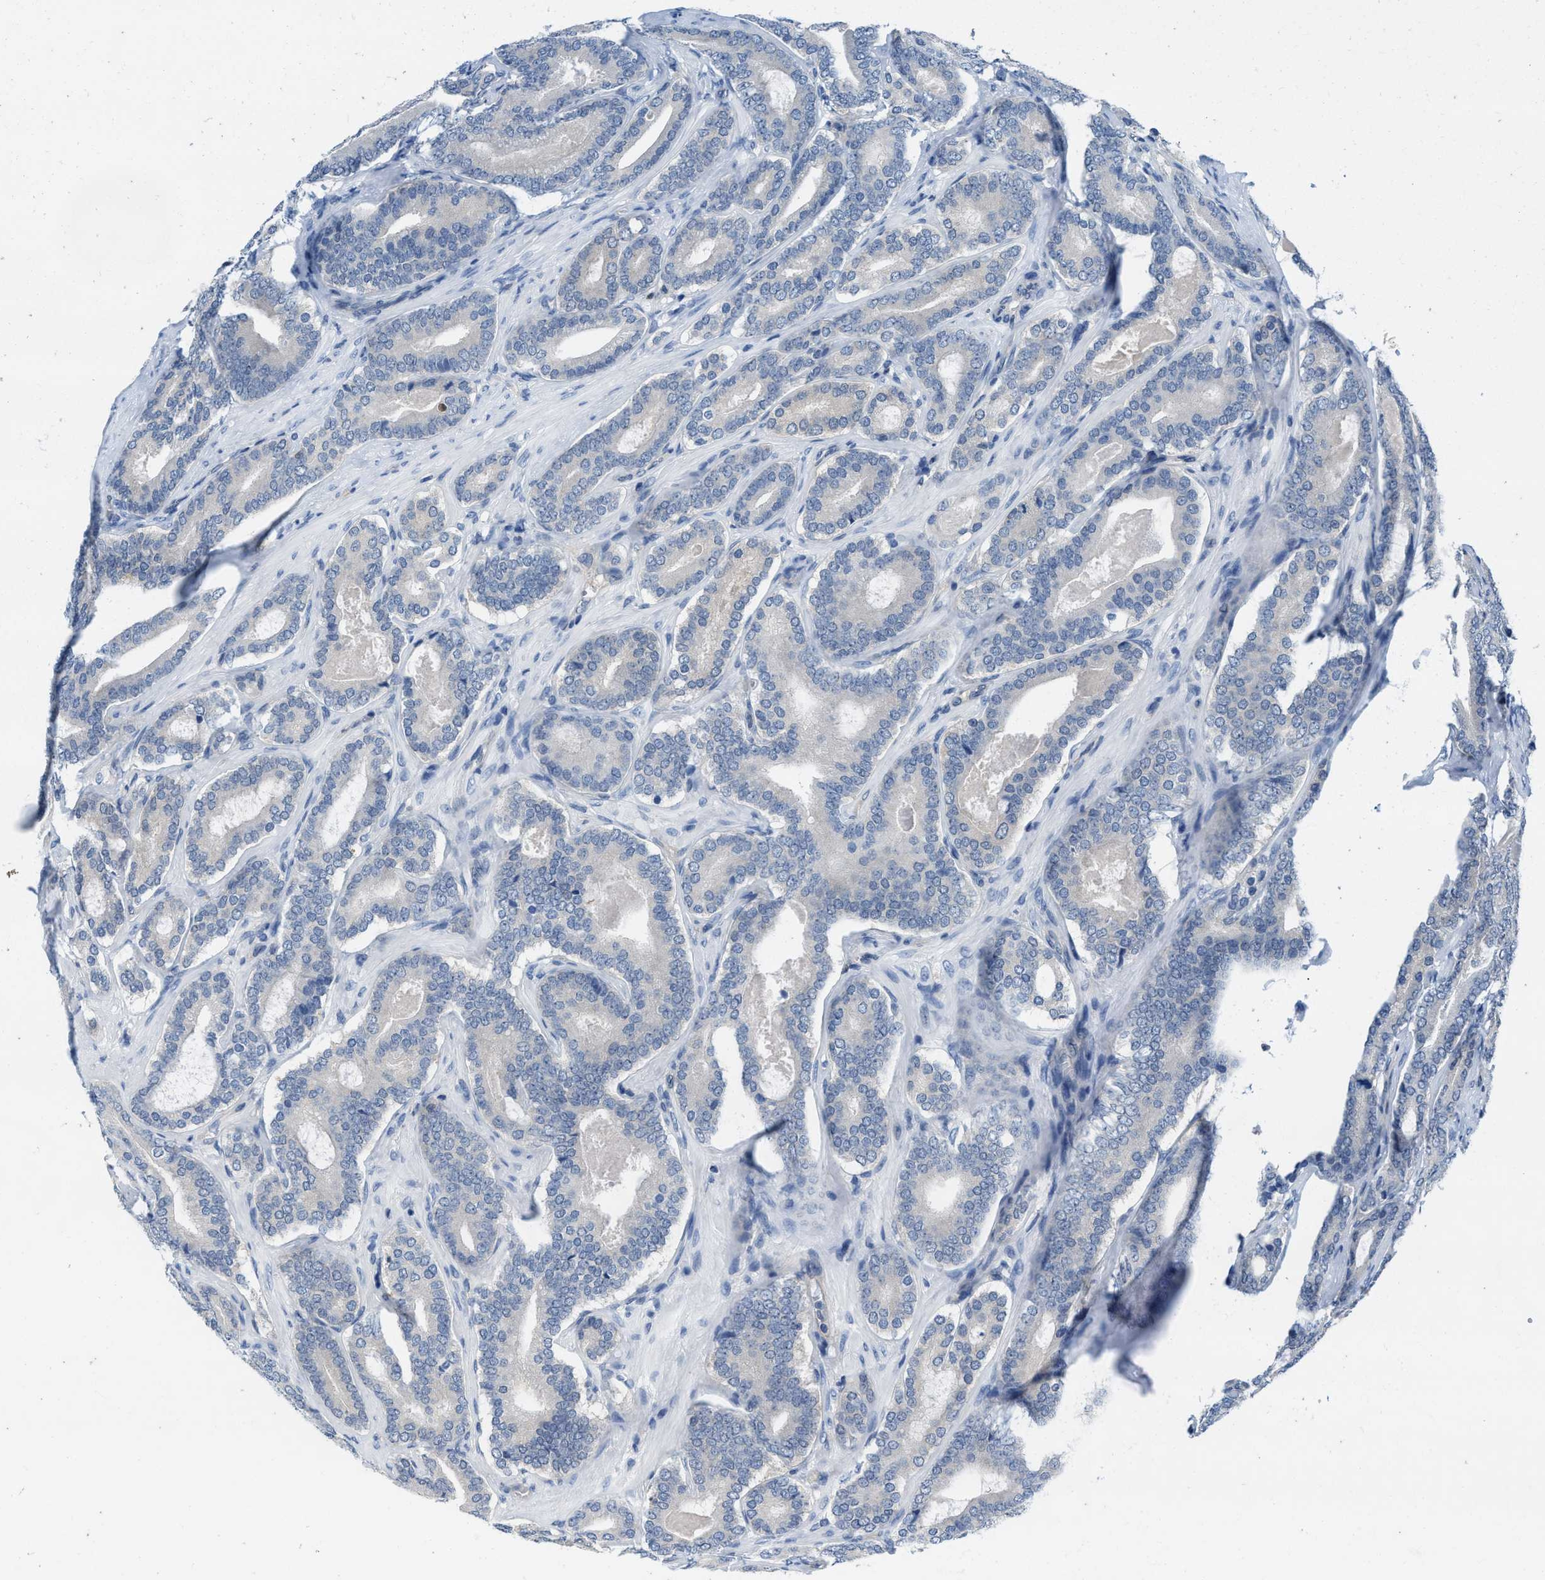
{"staining": {"intensity": "negative", "quantity": "none", "location": "none"}, "tissue": "prostate cancer", "cell_type": "Tumor cells", "image_type": "cancer", "snomed": [{"axis": "morphology", "description": "Adenocarcinoma, High grade"}, {"axis": "topography", "description": "Prostate"}], "caption": "High magnification brightfield microscopy of prostate high-grade adenocarcinoma stained with DAB (3,3'-diaminobenzidine) (brown) and counterstained with hematoxylin (blue): tumor cells show no significant staining.", "gene": "NUDT5", "patient": {"sex": "male", "age": 60}}